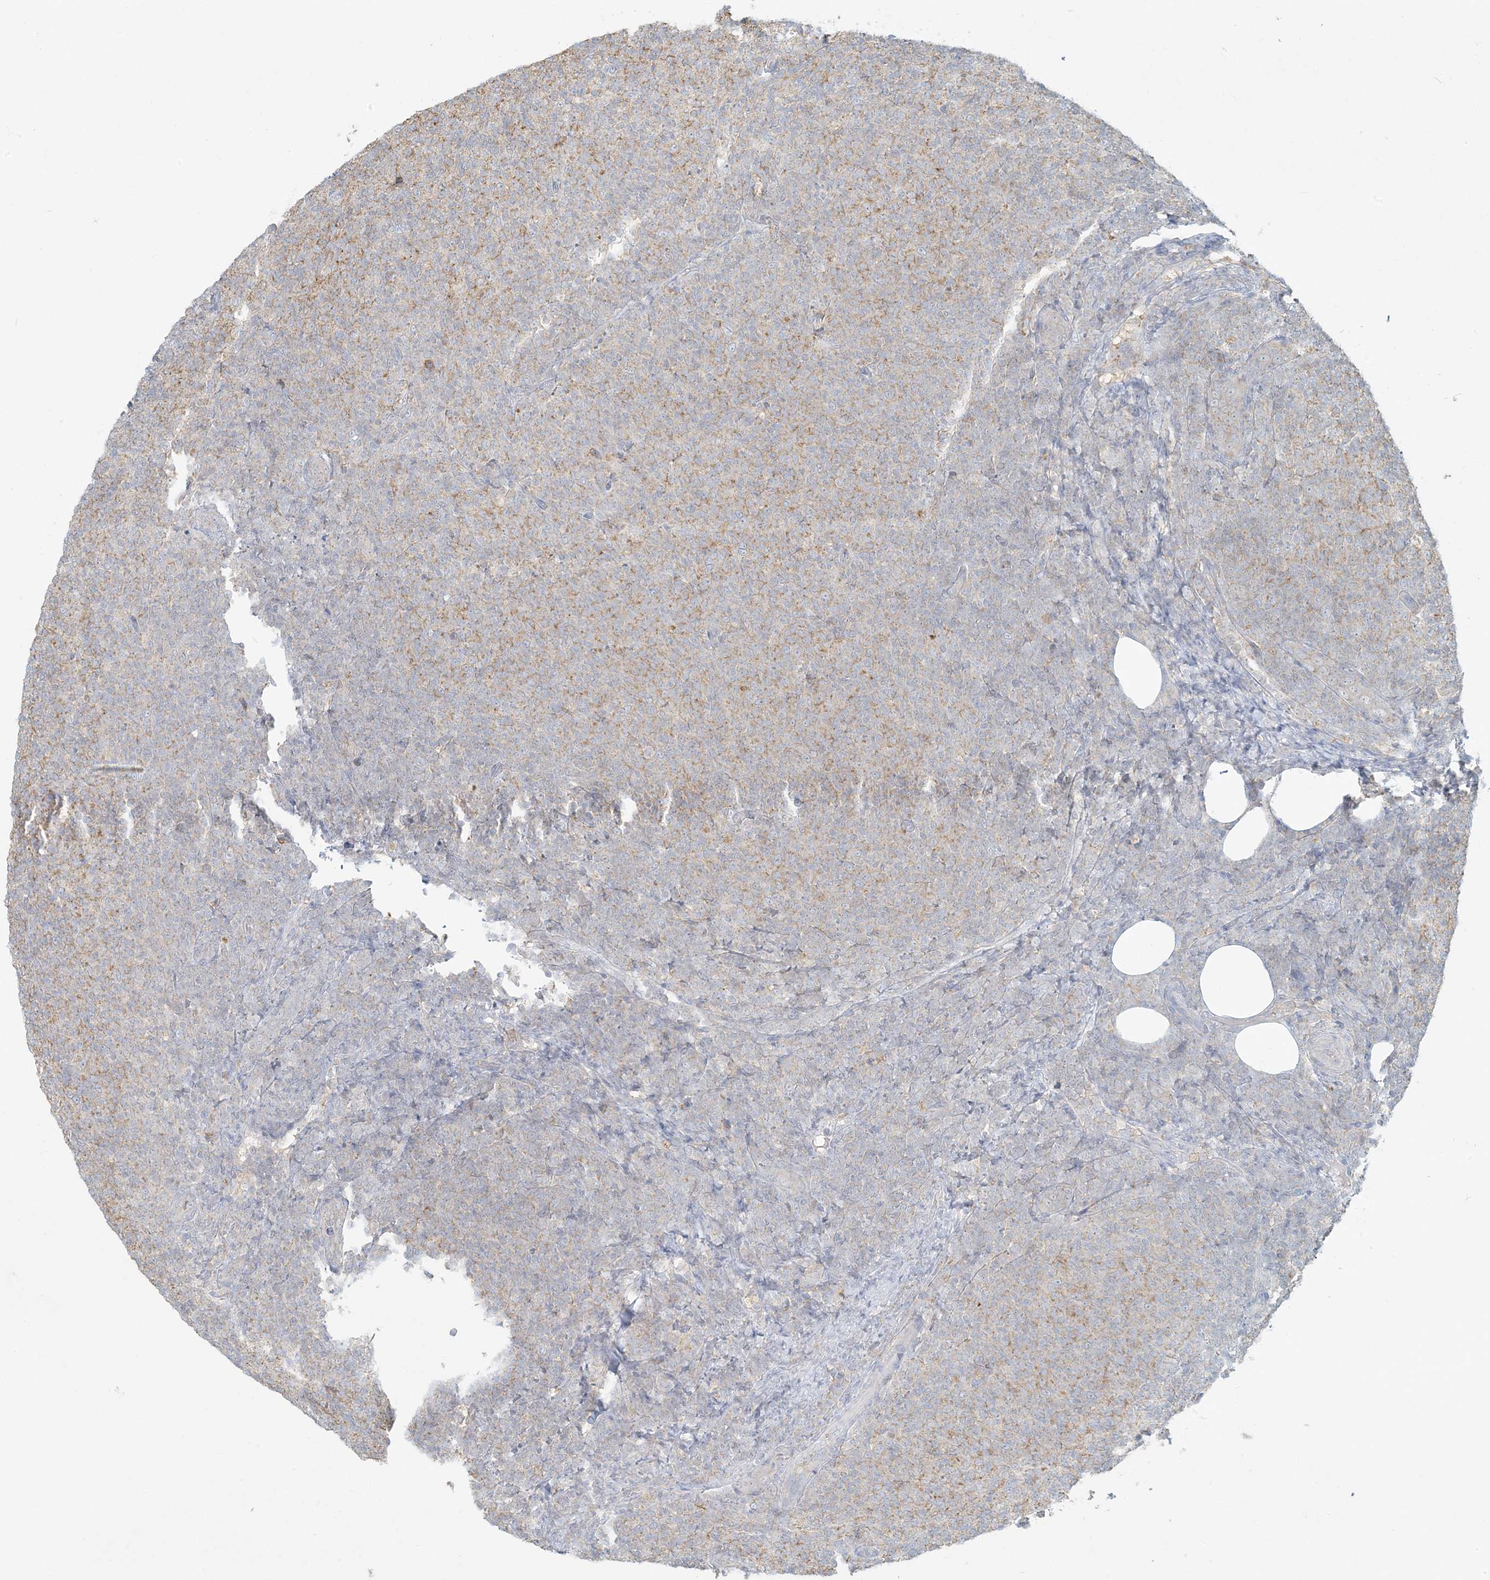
{"staining": {"intensity": "weak", "quantity": "25%-75%", "location": "cytoplasmic/membranous"}, "tissue": "lymphoma", "cell_type": "Tumor cells", "image_type": "cancer", "snomed": [{"axis": "morphology", "description": "Malignant lymphoma, non-Hodgkin's type, Low grade"}, {"axis": "topography", "description": "Lymph node"}], "caption": "DAB (3,3'-diaminobenzidine) immunohistochemical staining of human malignant lymphoma, non-Hodgkin's type (low-grade) exhibits weak cytoplasmic/membranous protein staining in about 25%-75% of tumor cells.", "gene": "HACL1", "patient": {"sex": "male", "age": 66}}